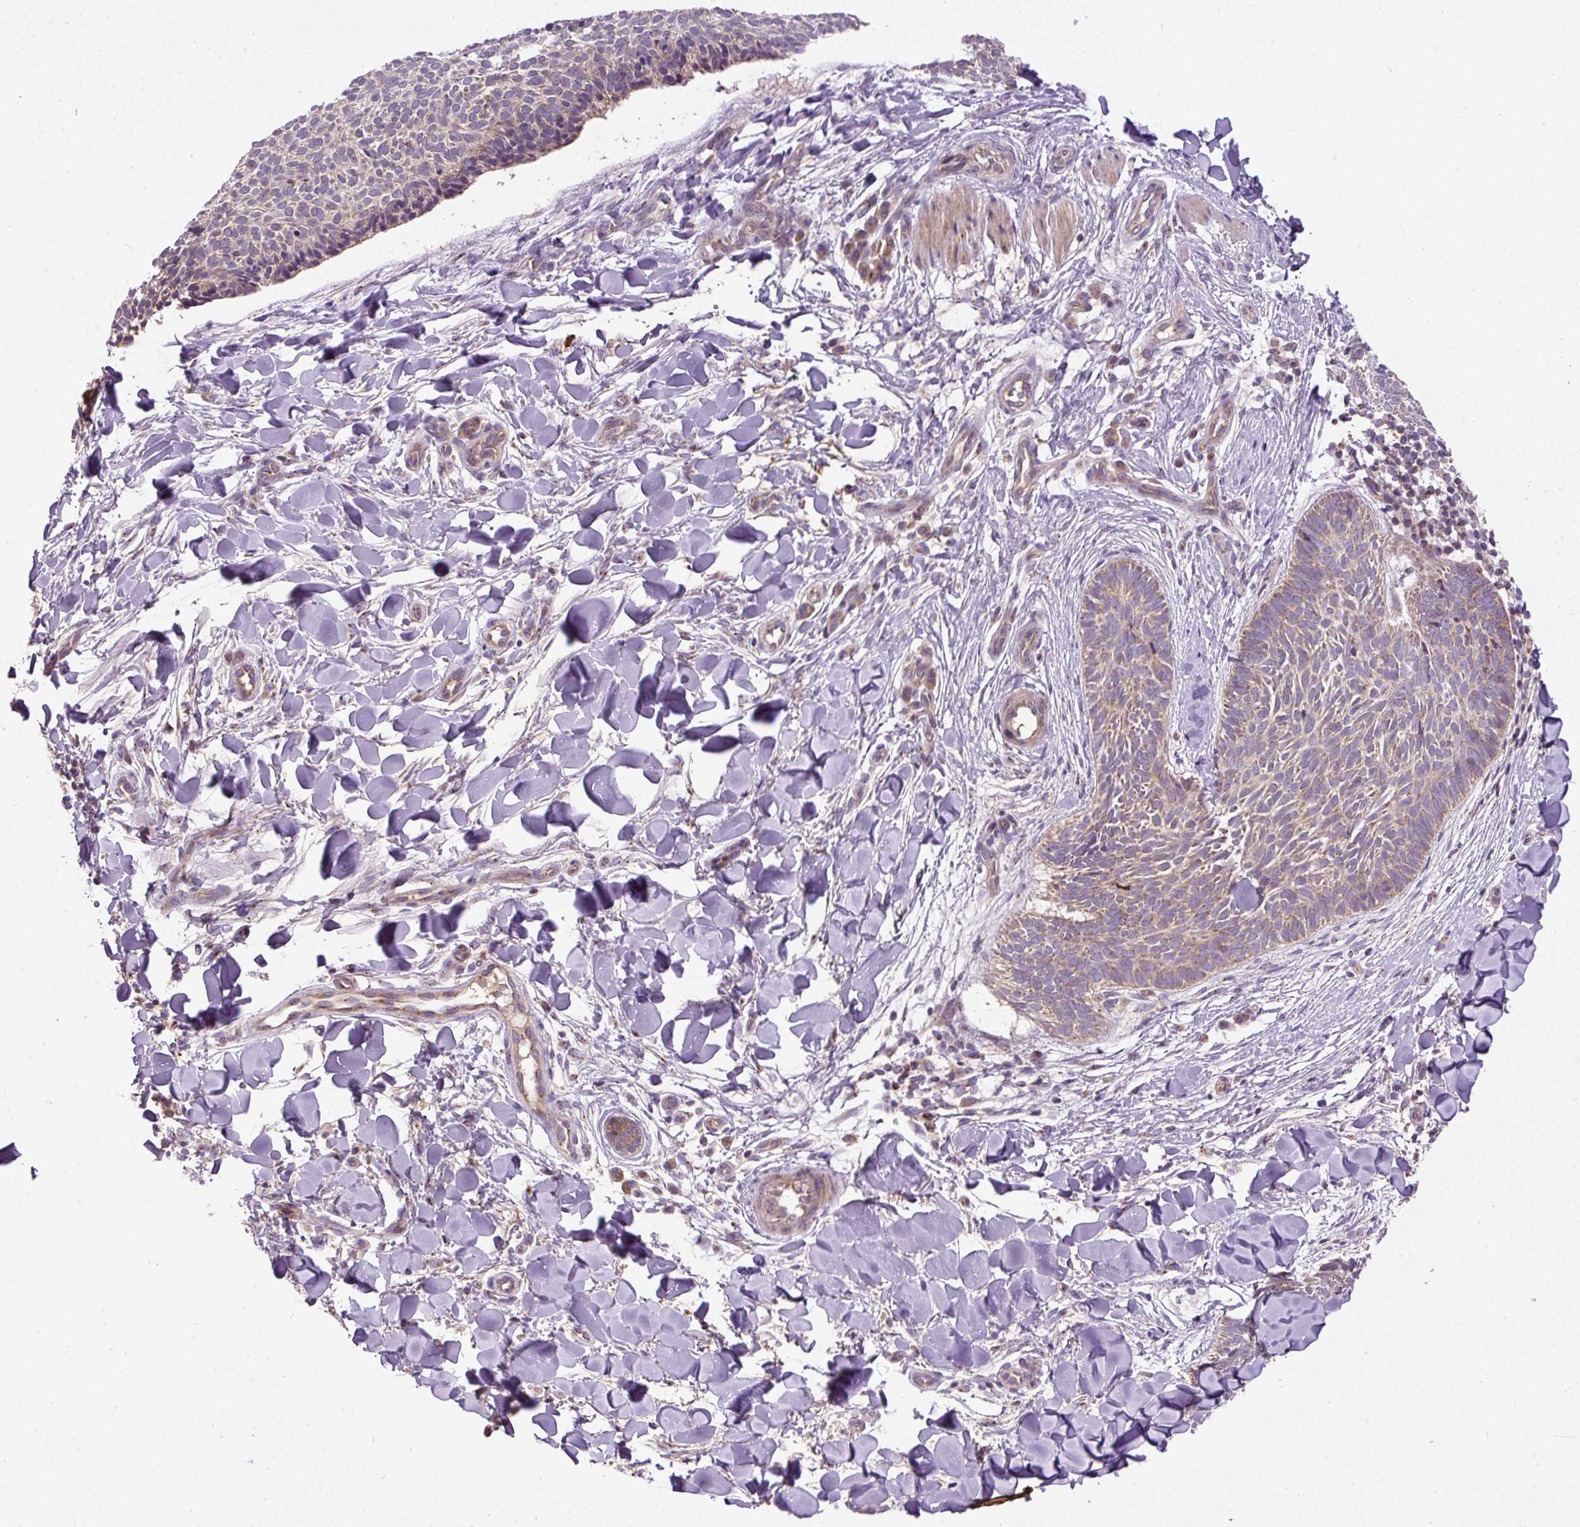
{"staining": {"intensity": "weak", "quantity": "25%-75%", "location": "cytoplasmic/membranous"}, "tissue": "skin cancer", "cell_type": "Tumor cells", "image_type": "cancer", "snomed": [{"axis": "morphology", "description": "Normal tissue, NOS"}, {"axis": "morphology", "description": "Basal cell carcinoma"}, {"axis": "topography", "description": "Skin"}], "caption": "Immunohistochemistry histopathology image of neoplastic tissue: skin basal cell carcinoma stained using immunohistochemistry (IHC) reveals low levels of weak protein expression localized specifically in the cytoplasmic/membranous of tumor cells, appearing as a cytoplasmic/membranous brown color.", "gene": "ZNF547", "patient": {"sex": "male", "age": 50}}